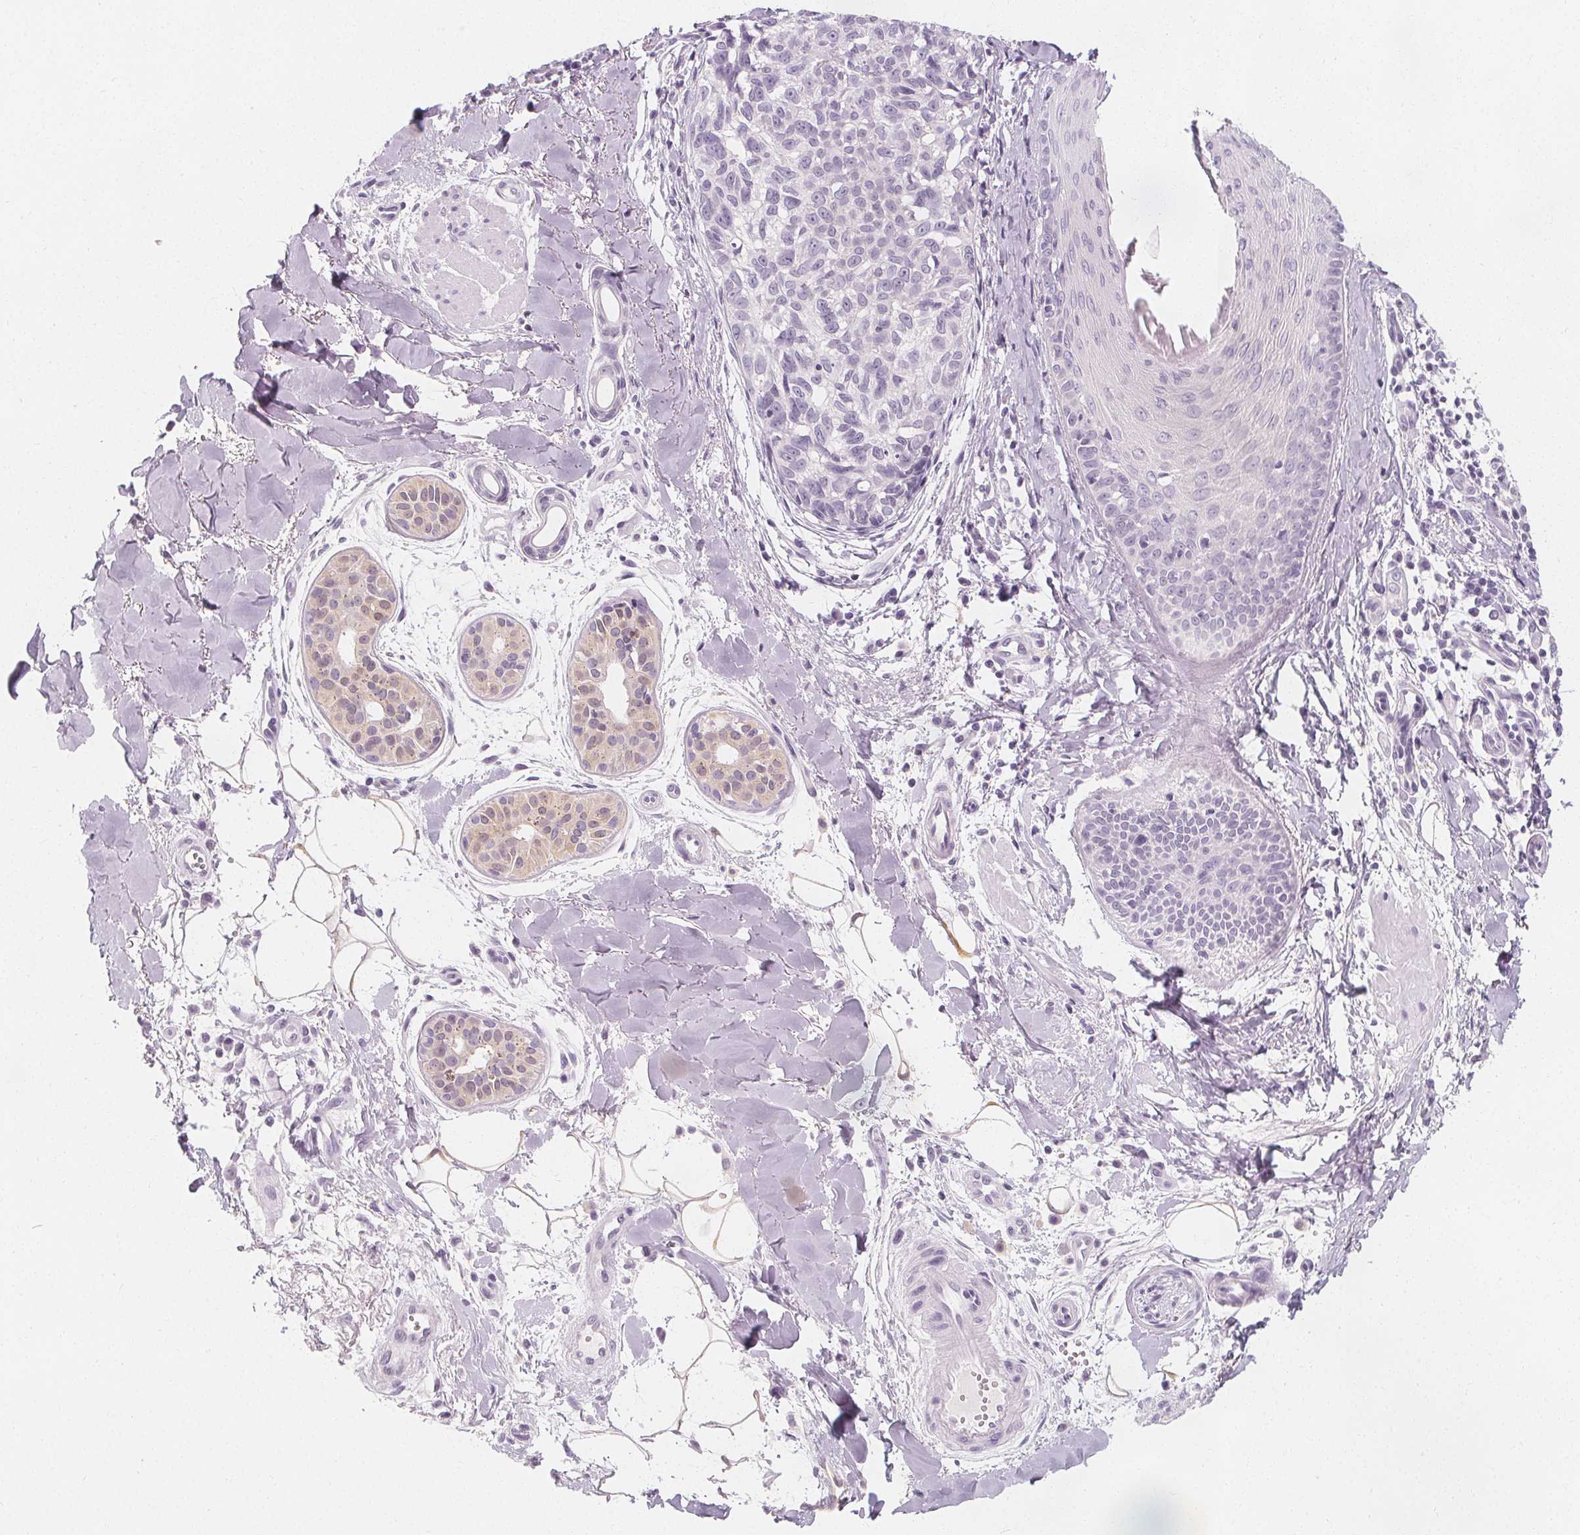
{"staining": {"intensity": "negative", "quantity": "none", "location": "none"}, "tissue": "melanoma", "cell_type": "Tumor cells", "image_type": "cancer", "snomed": [{"axis": "morphology", "description": "Malignant melanoma, NOS"}, {"axis": "topography", "description": "Skin"}], "caption": "An immunohistochemistry histopathology image of melanoma is shown. There is no staining in tumor cells of melanoma. (DAB immunohistochemistry (IHC) with hematoxylin counter stain).", "gene": "UGP2", "patient": {"sex": "male", "age": 48}}